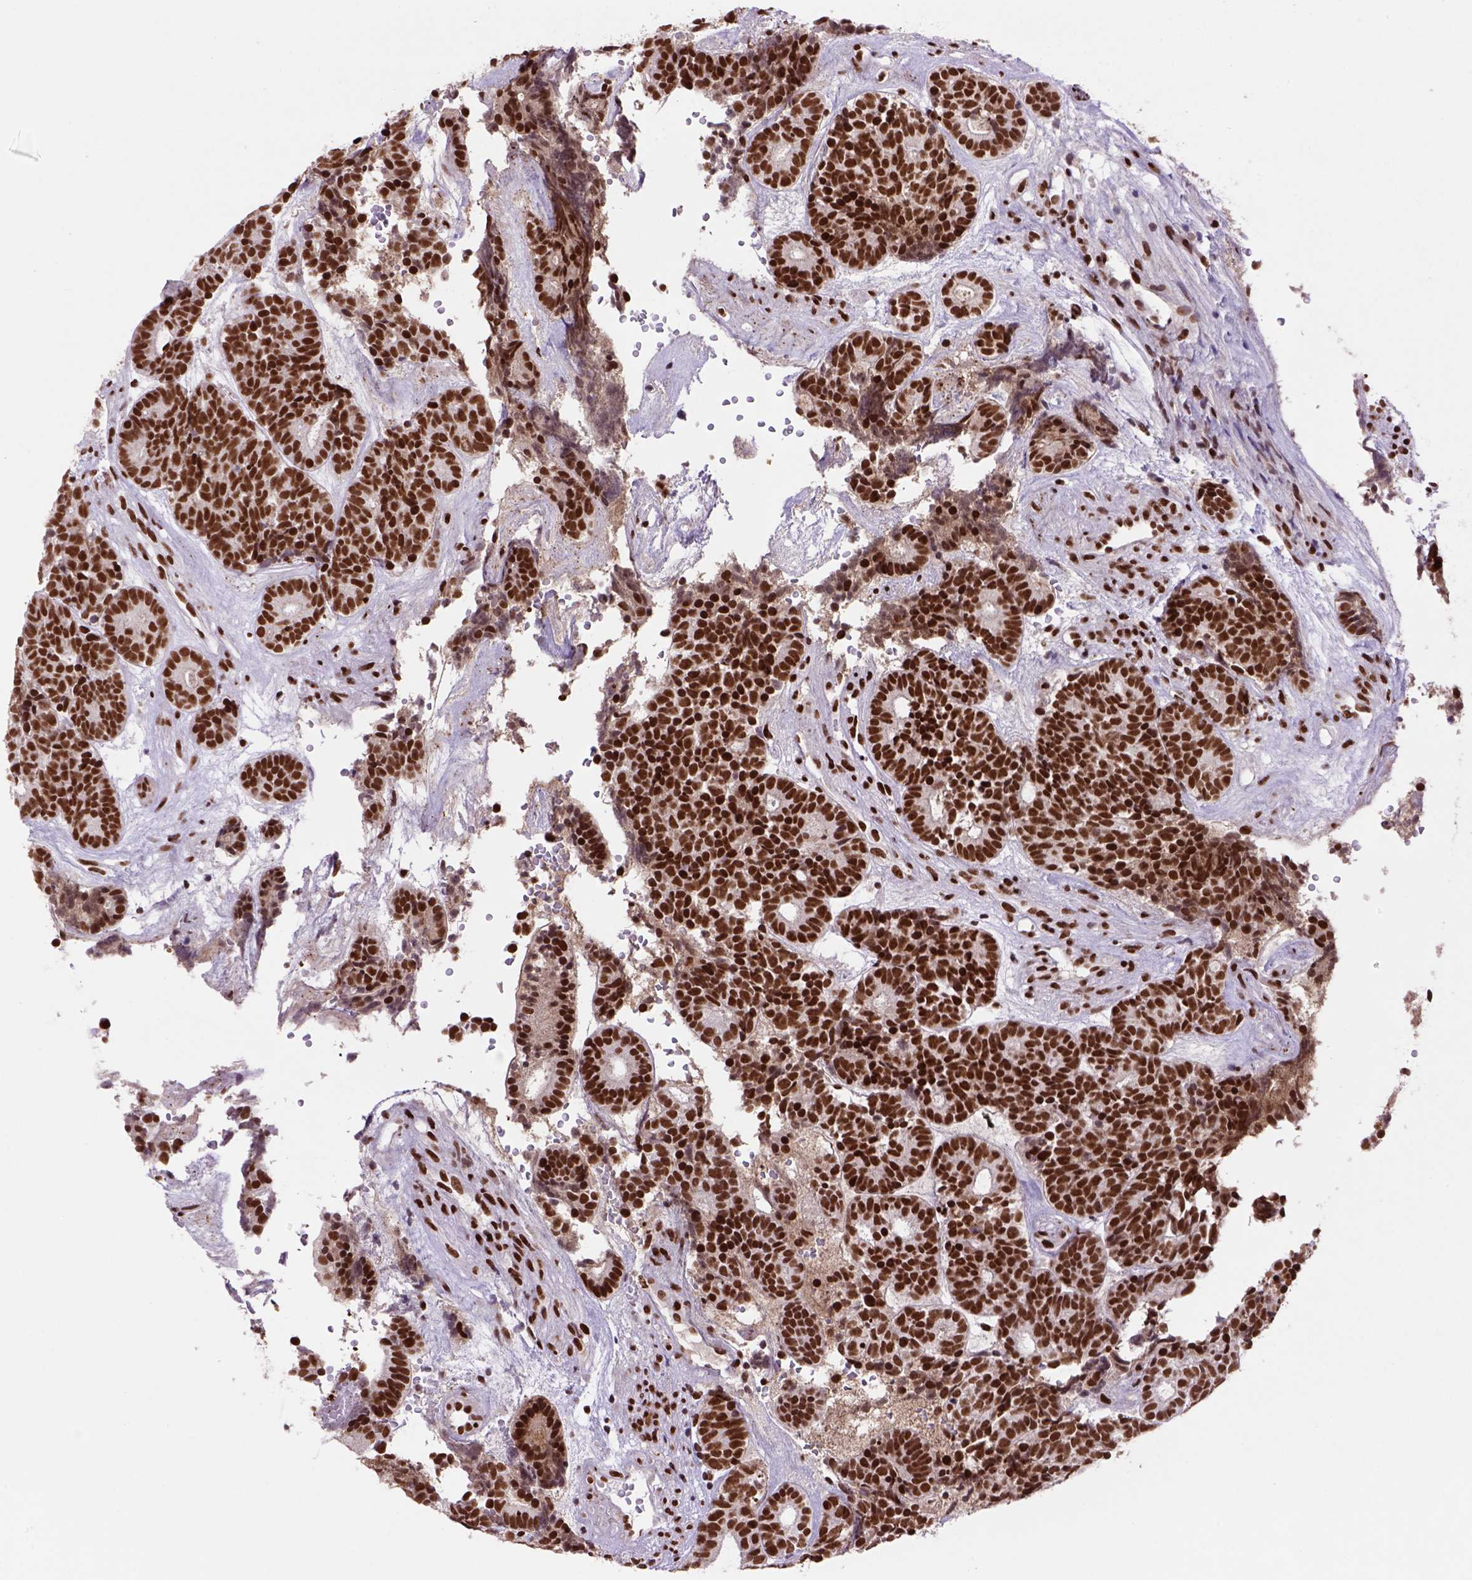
{"staining": {"intensity": "strong", "quantity": ">75%", "location": "nuclear"}, "tissue": "head and neck cancer", "cell_type": "Tumor cells", "image_type": "cancer", "snomed": [{"axis": "morphology", "description": "Adenocarcinoma, NOS"}, {"axis": "topography", "description": "Head-Neck"}], "caption": "Human head and neck adenocarcinoma stained with a protein marker exhibits strong staining in tumor cells.", "gene": "NSMCE2", "patient": {"sex": "female", "age": 81}}